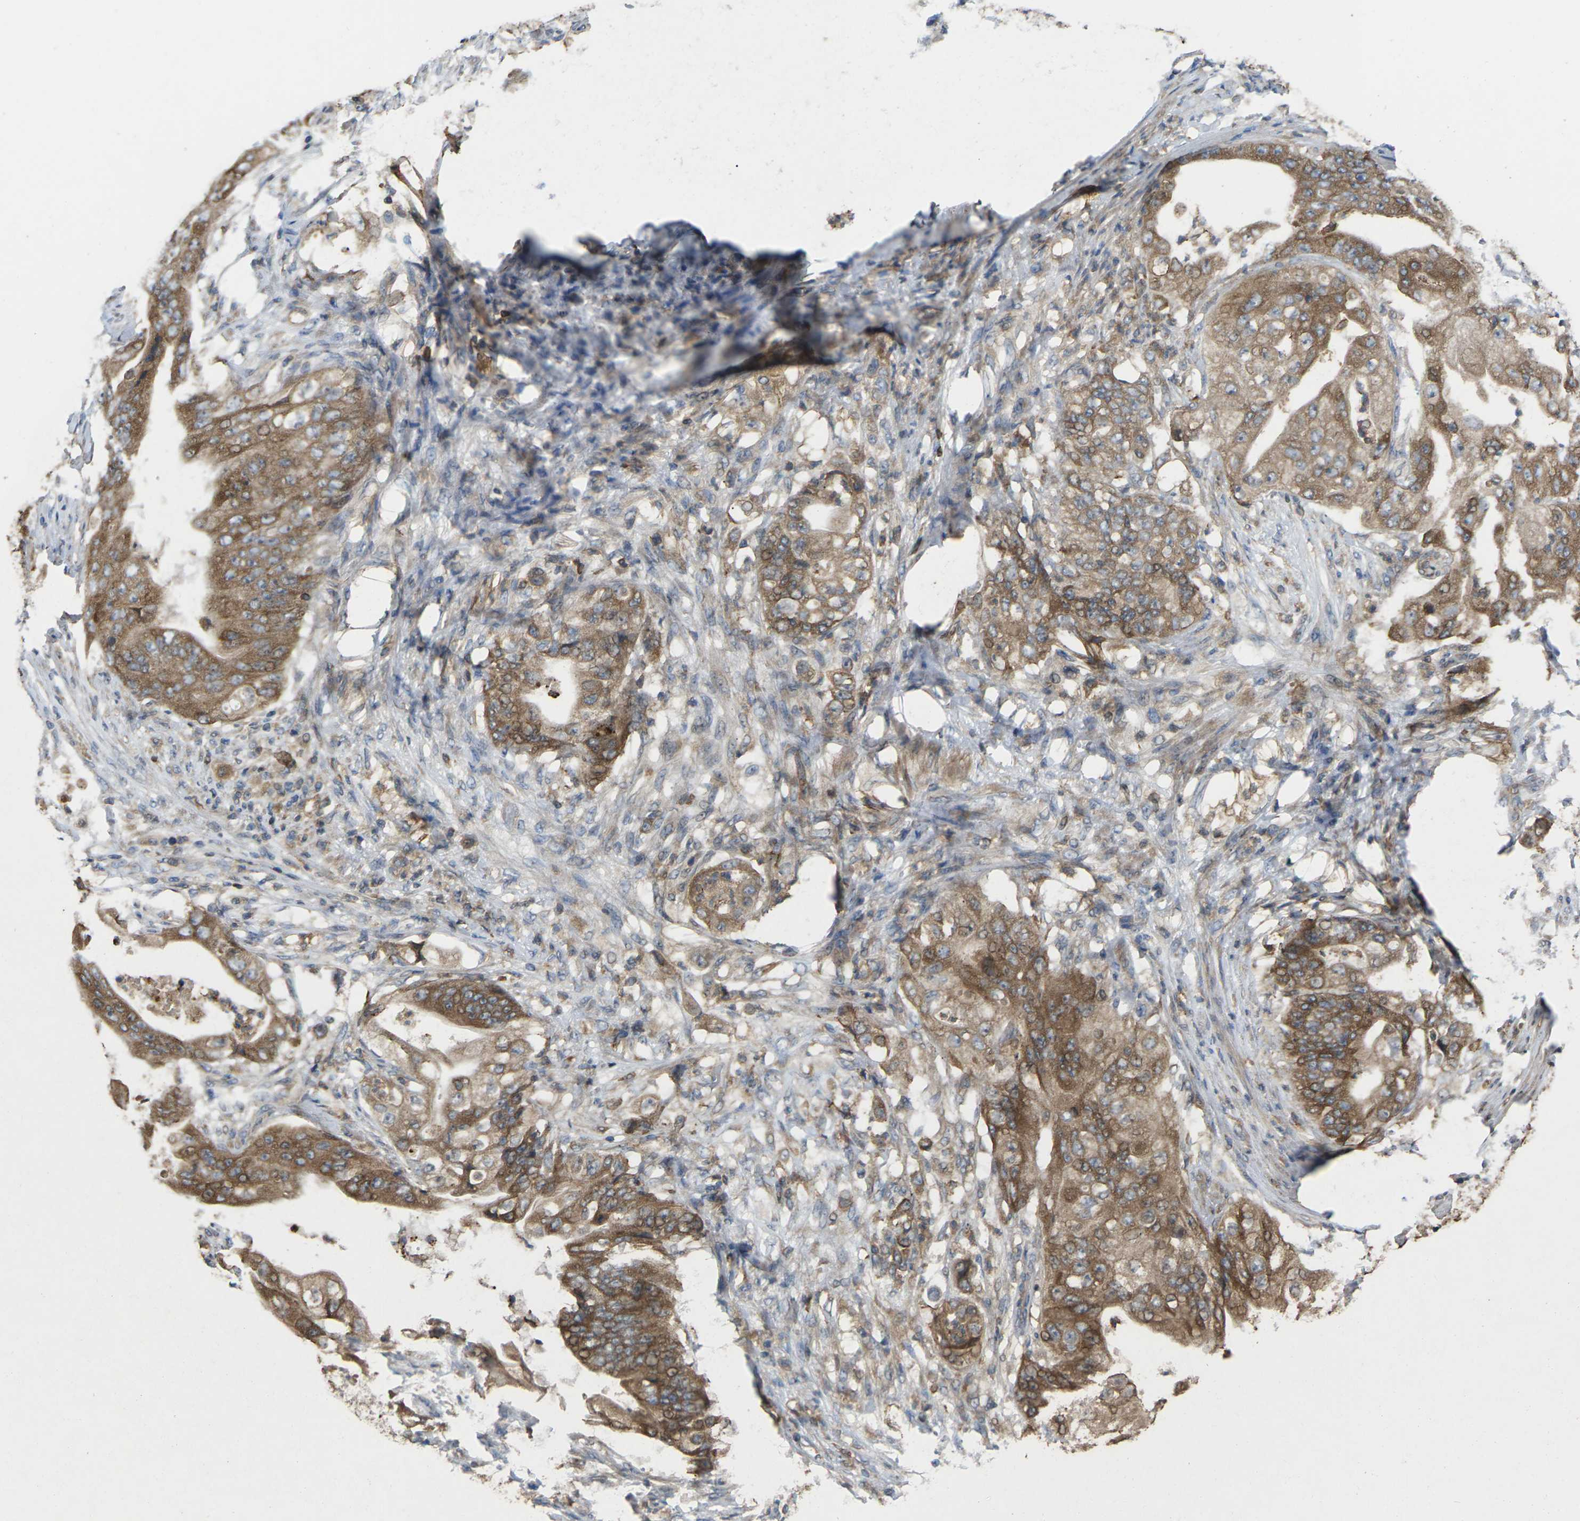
{"staining": {"intensity": "moderate", "quantity": ">75%", "location": "cytoplasmic/membranous"}, "tissue": "stomach cancer", "cell_type": "Tumor cells", "image_type": "cancer", "snomed": [{"axis": "morphology", "description": "Adenocarcinoma, NOS"}, {"axis": "topography", "description": "Stomach"}], "caption": "Immunohistochemical staining of stomach cancer (adenocarcinoma) displays moderate cytoplasmic/membranous protein expression in about >75% of tumor cells.", "gene": "TIAM1", "patient": {"sex": "female", "age": 73}}